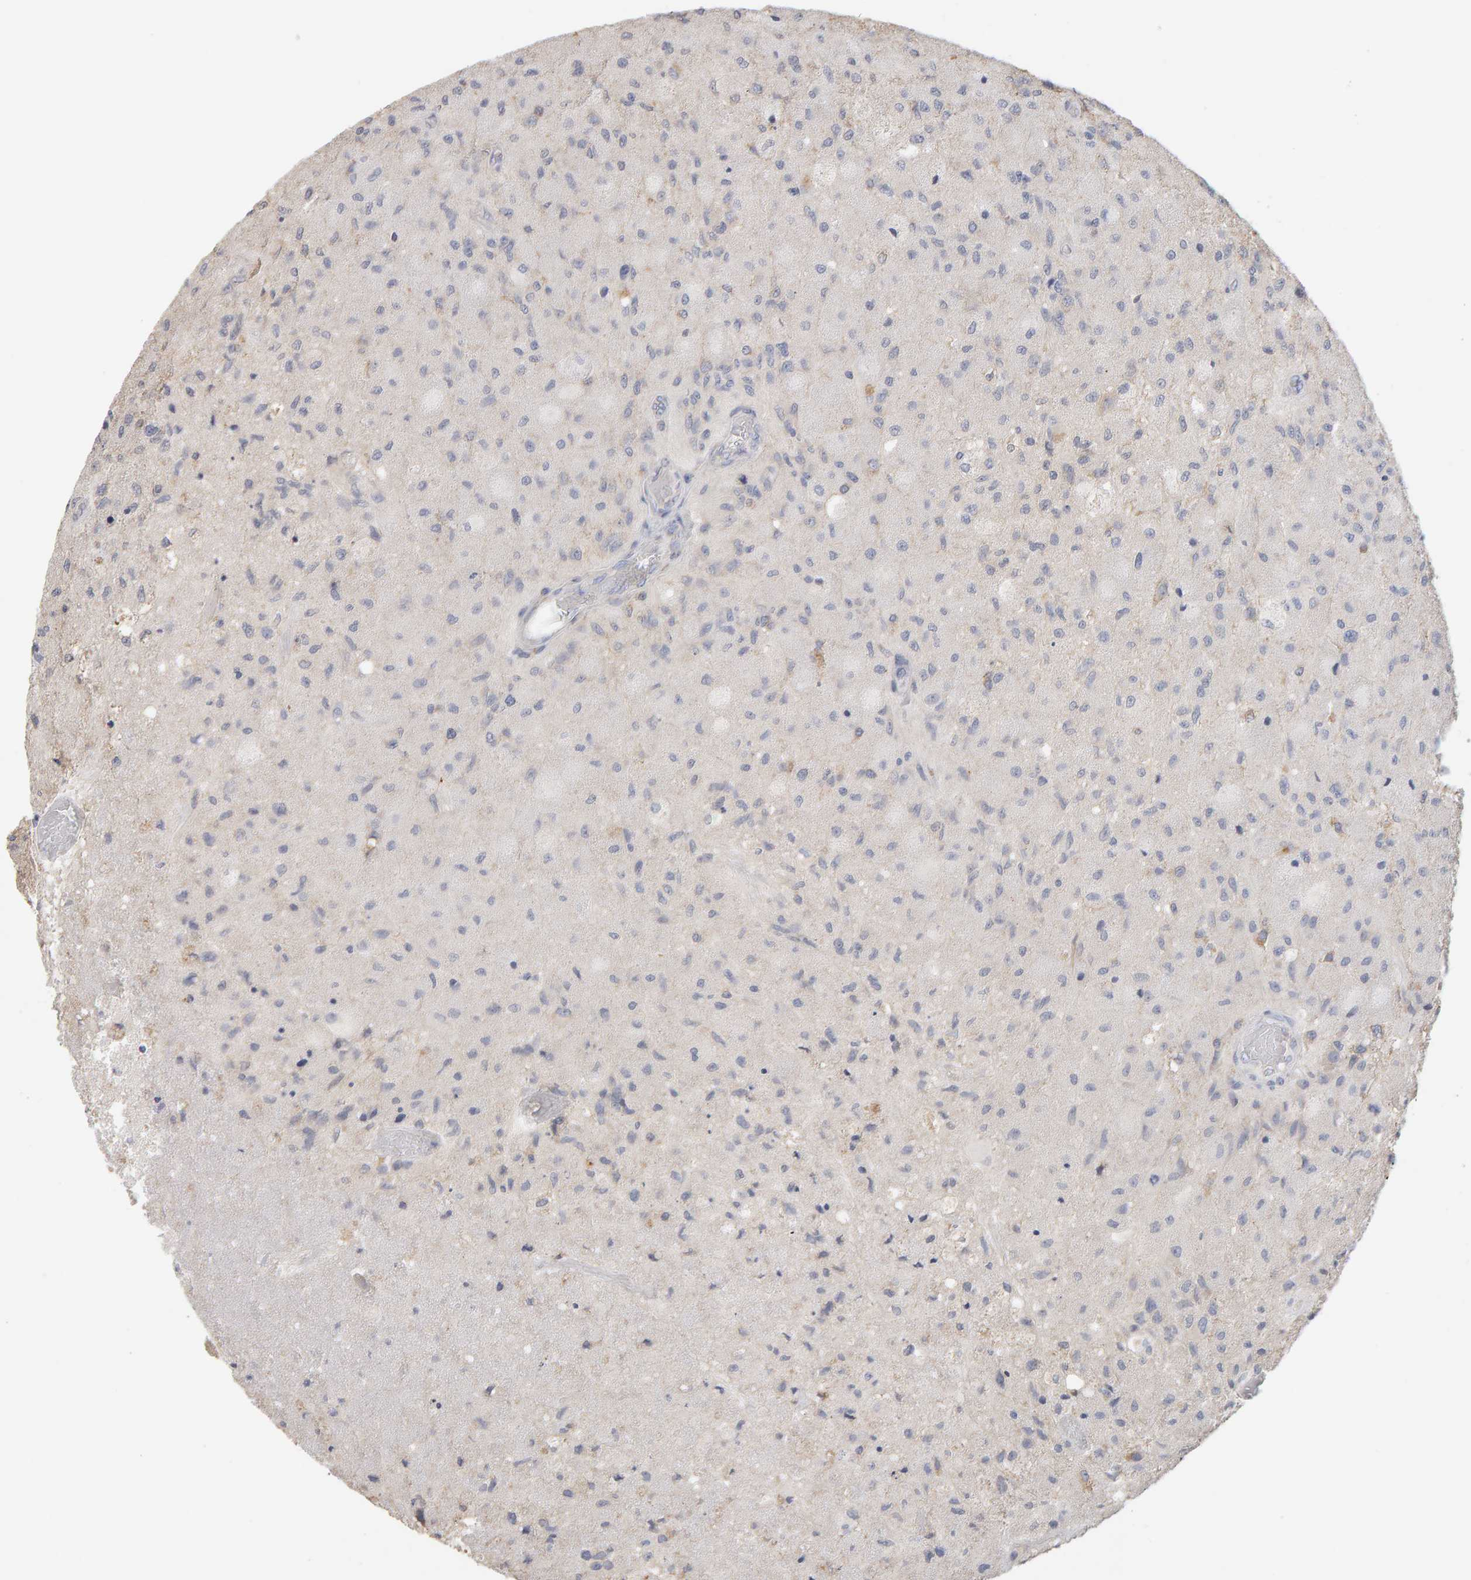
{"staining": {"intensity": "negative", "quantity": "none", "location": "none"}, "tissue": "glioma", "cell_type": "Tumor cells", "image_type": "cancer", "snomed": [{"axis": "morphology", "description": "Normal tissue, NOS"}, {"axis": "morphology", "description": "Glioma, malignant, High grade"}, {"axis": "topography", "description": "Cerebral cortex"}], "caption": "Immunohistochemistry micrograph of neoplastic tissue: human malignant glioma (high-grade) stained with DAB displays no significant protein staining in tumor cells.", "gene": "SGPL1", "patient": {"sex": "male", "age": 77}}